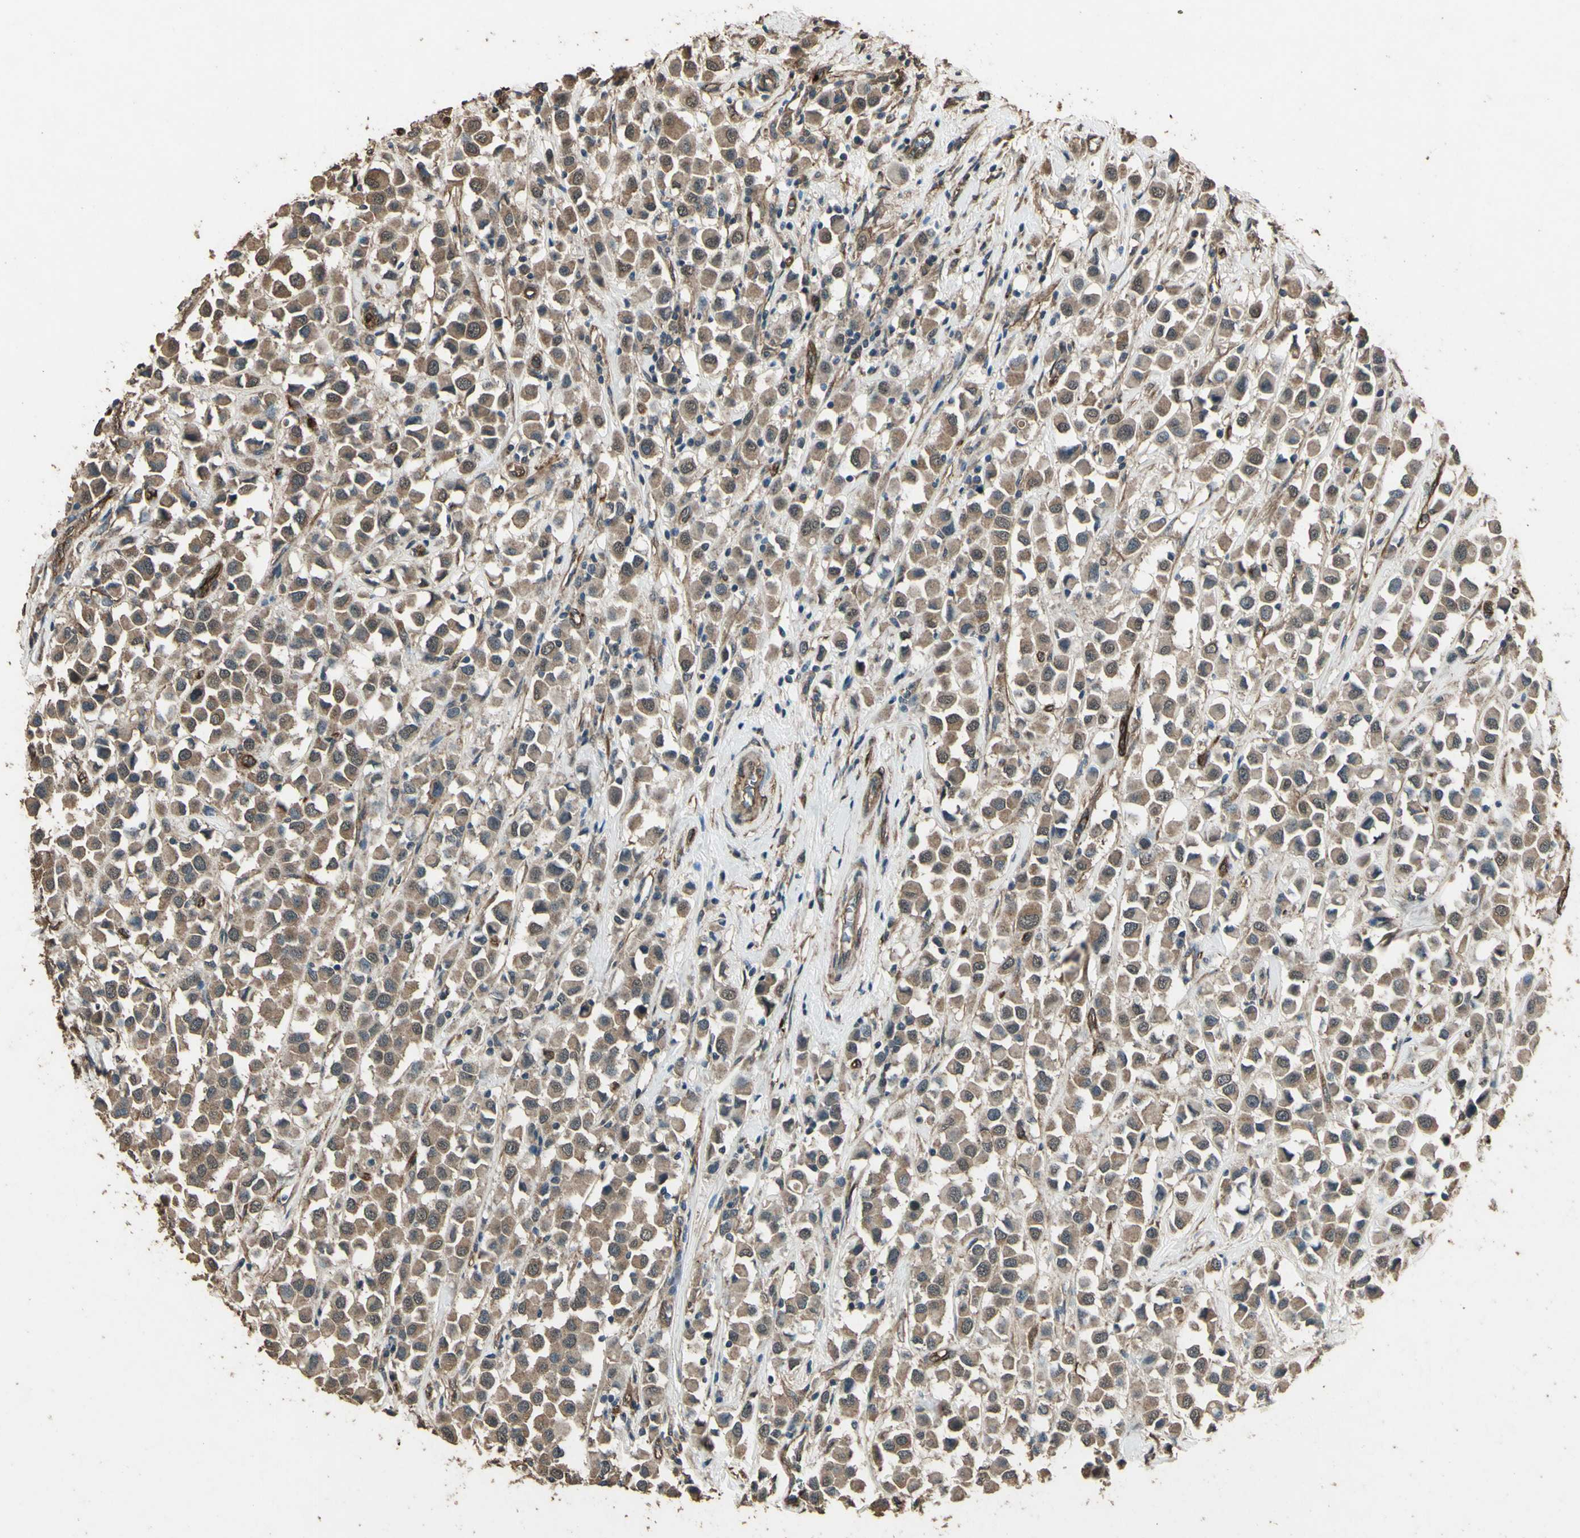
{"staining": {"intensity": "moderate", "quantity": ">75%", "location": "cytoplasmic/membranous"}, "tissue": "breast cancer", "cell_type": "Tumor cells", "image_type": "cancer", "snomed": [{"axis": "morphology", "description": "Duct carcinoma"}, {"axis": "topography", "description": "Breast"}], "caption": "Protein expression analysis of human breast cancer (invasive ductal carcinoma) reveals moderate cytoplasmic/membranous staining in about >75% of tumor cells.", "gene": "TSPO", "patient": {"sex": "female", "age": 61}}